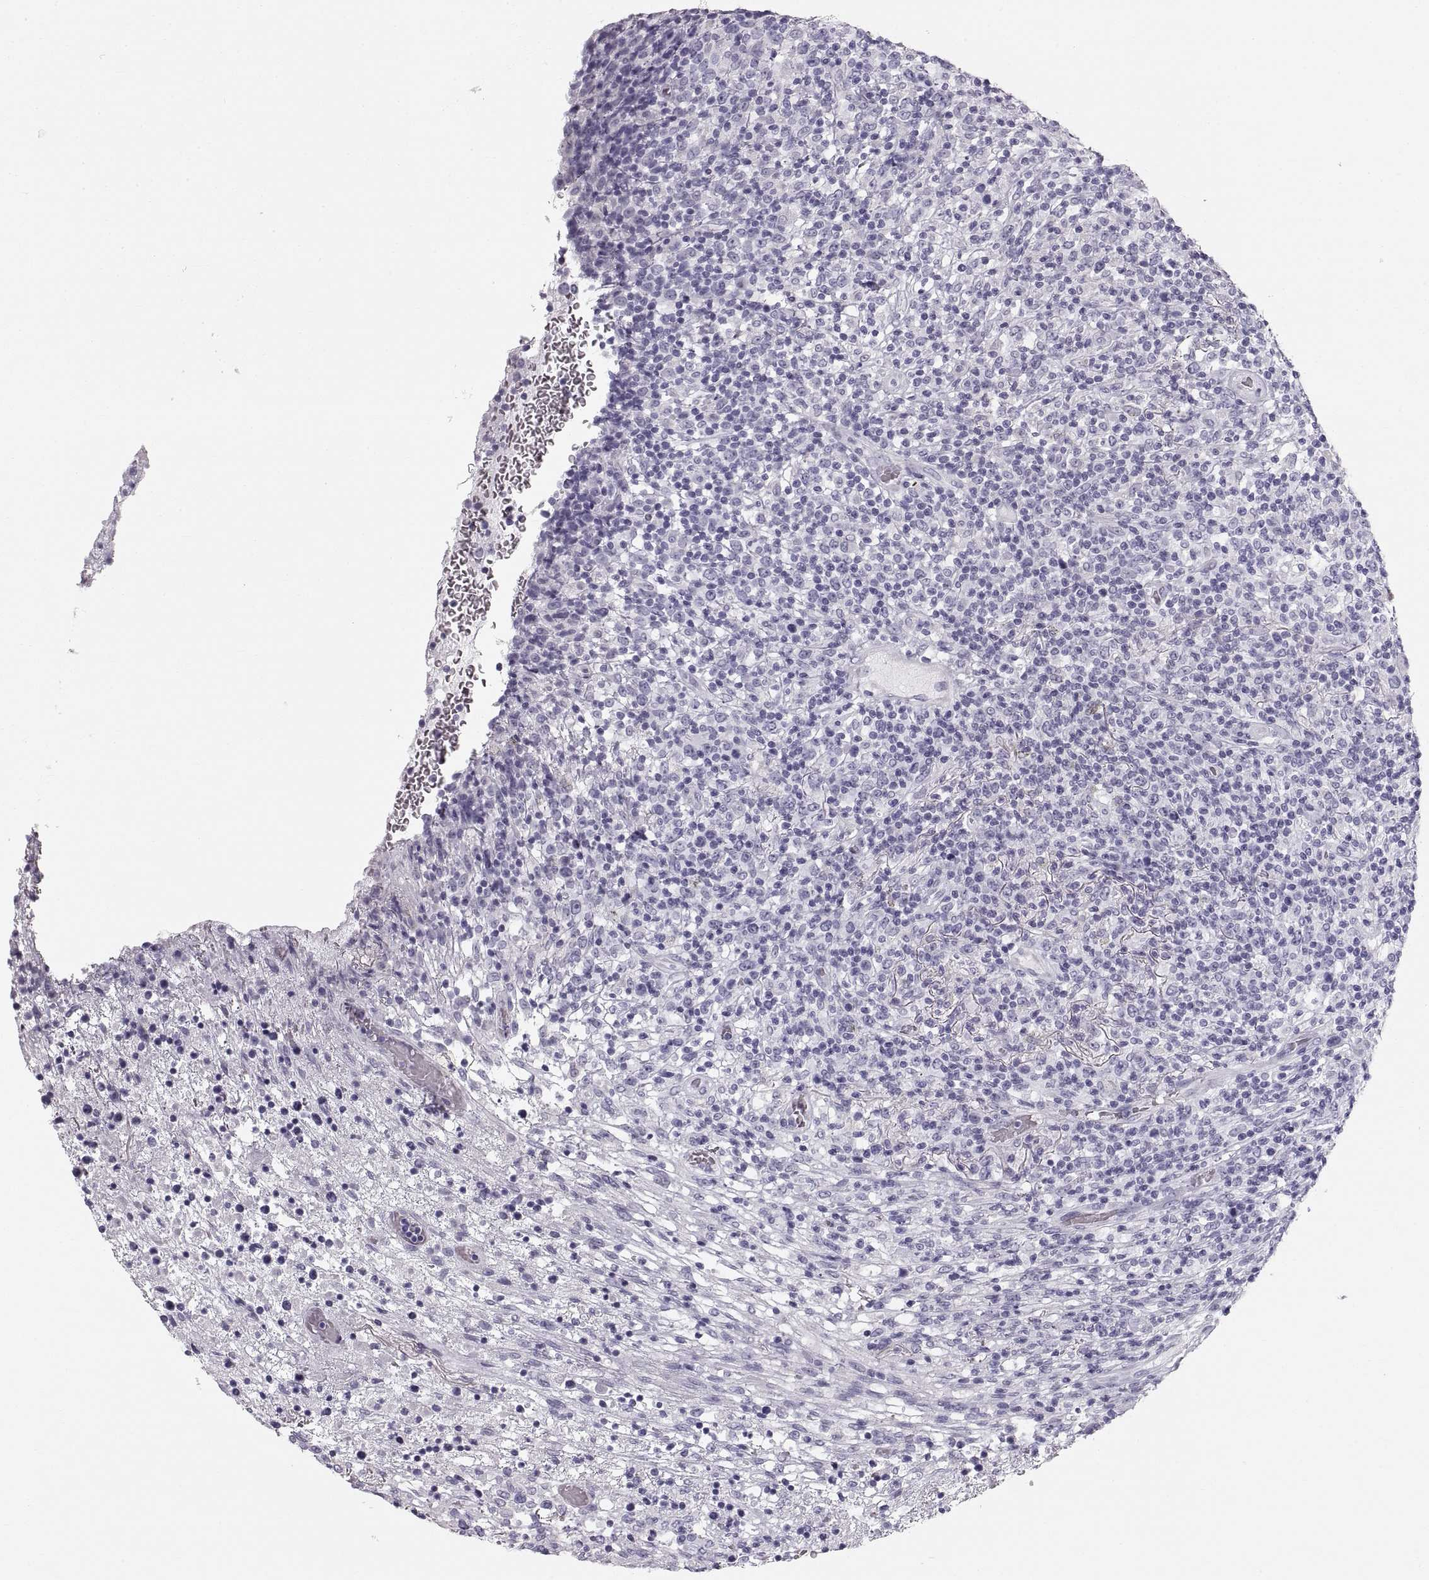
{"staining": {"intensity": "negative", "quantity": "none", "location": "none"}, "tissue": "lymphoma", "cell_type": "Tumor cells", "image_type": "cancer", "snomed": [{"axis": "morphology", "description": "Malignant lymphoma, non-Hodgkin's type, High grade"}, {"axis": "topography", "description": "Lung"}], "caption": "Immunohistochemistry (IHC) of human high-grade malignant lymphoma, non-Hodgkin's type displays no staining in tumor cells. (DAB (3,3'-diaminobenzidine) IHC, high magnification).", "gene": "CRYAA", "patient": {"sex": "male", "age": 79}}